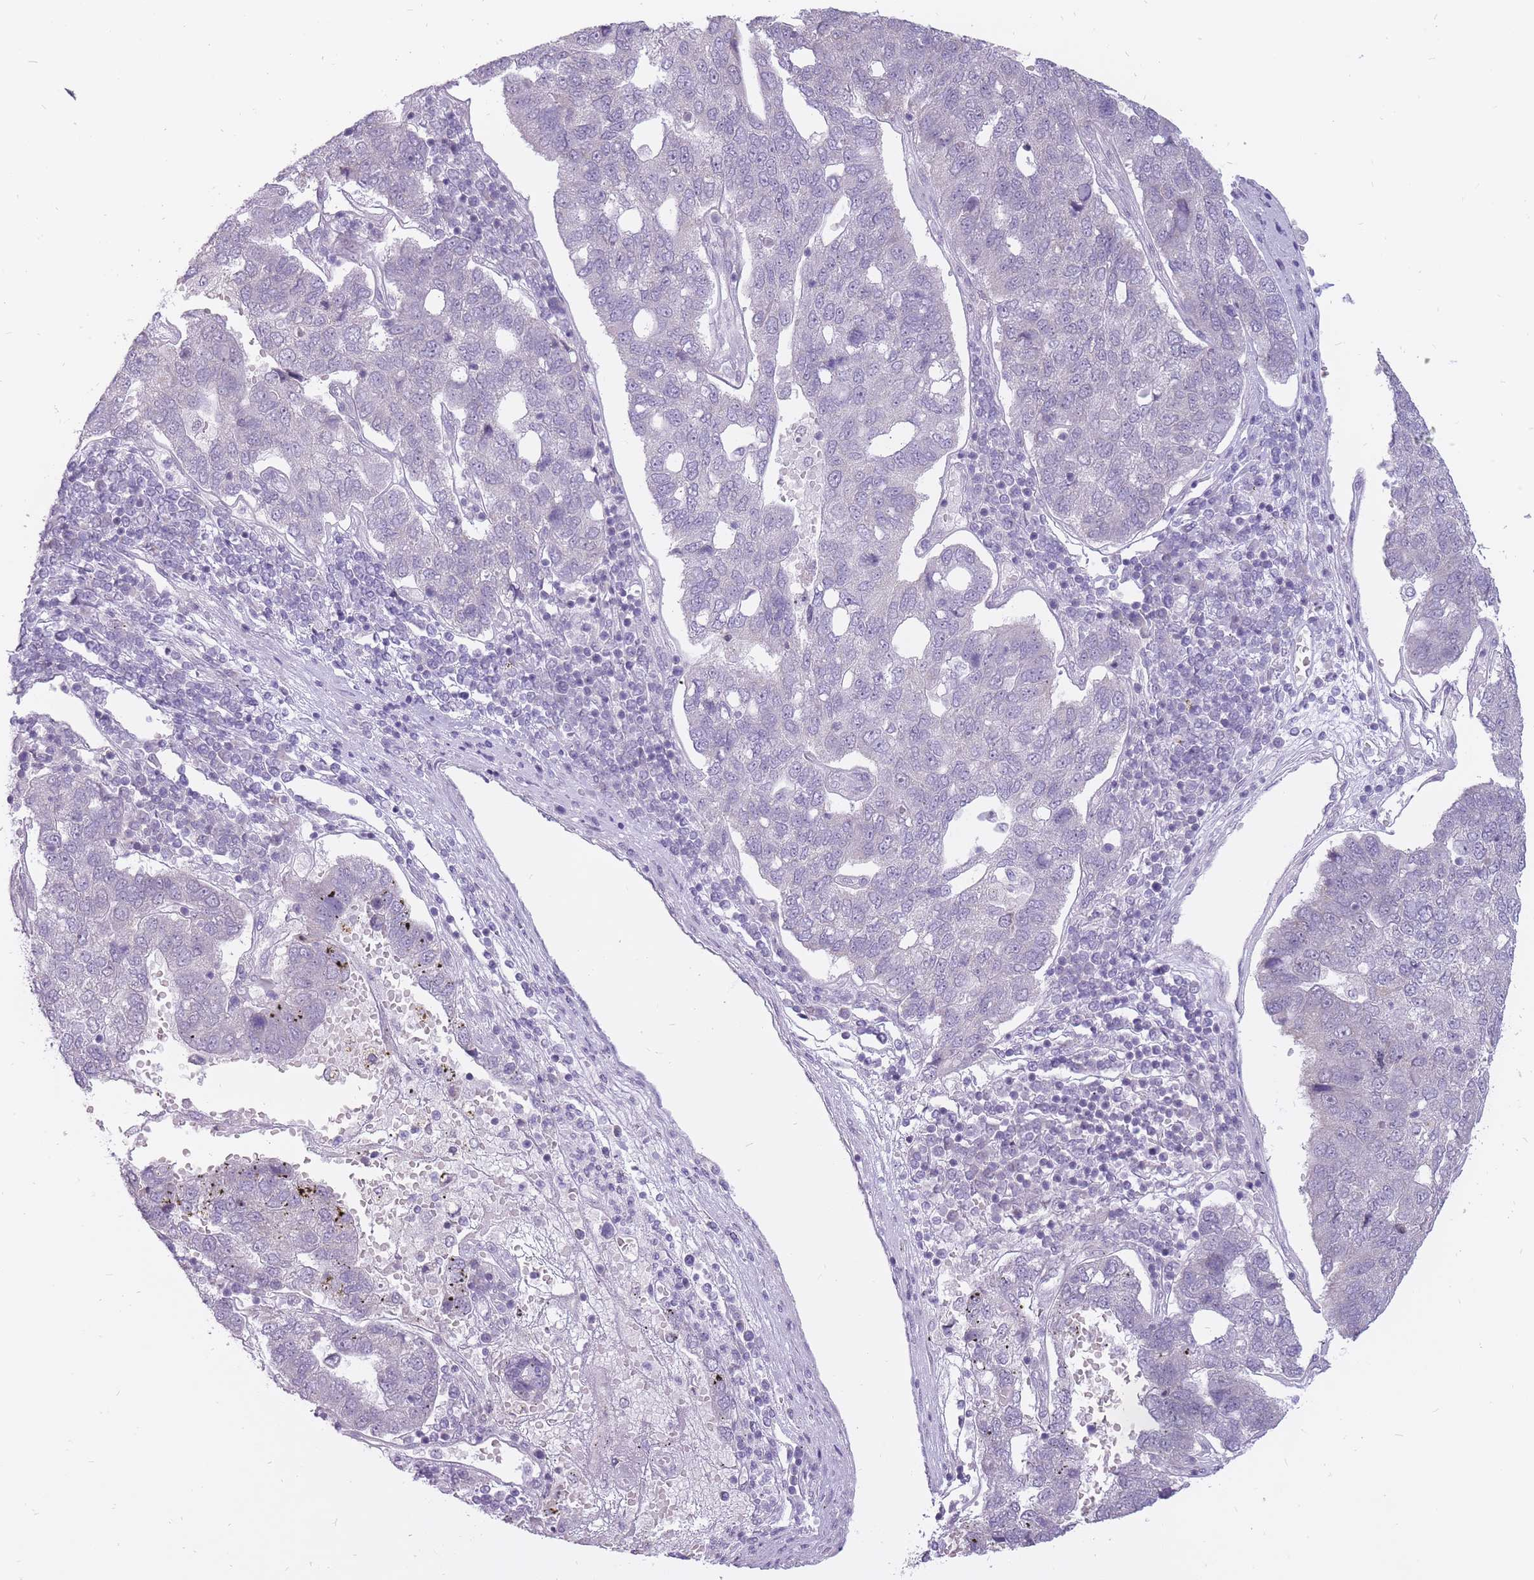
{"staining": {"intensity": "negative", "quantity": "none", "location": "none"}, "tissue": "pancreatic cancer", "cell_type": "Tumor cells", "image_type": "cancer", "snomed": [{"axis": "morphology", "description": "Adenocarcinoma, NOS"}, {"axis": "topography", "description": "Pancreas"}], "caption": "This photomicrograph is of adenocarcinoma (pancreatic) stained with immunohistochemistry (IHC) to label a protein in brown with the nuclei are counter-stained blue. There is no positivity in tumor cells.", "gene": "POMZP3", "patient": {"sex": "female", "age": 61}}